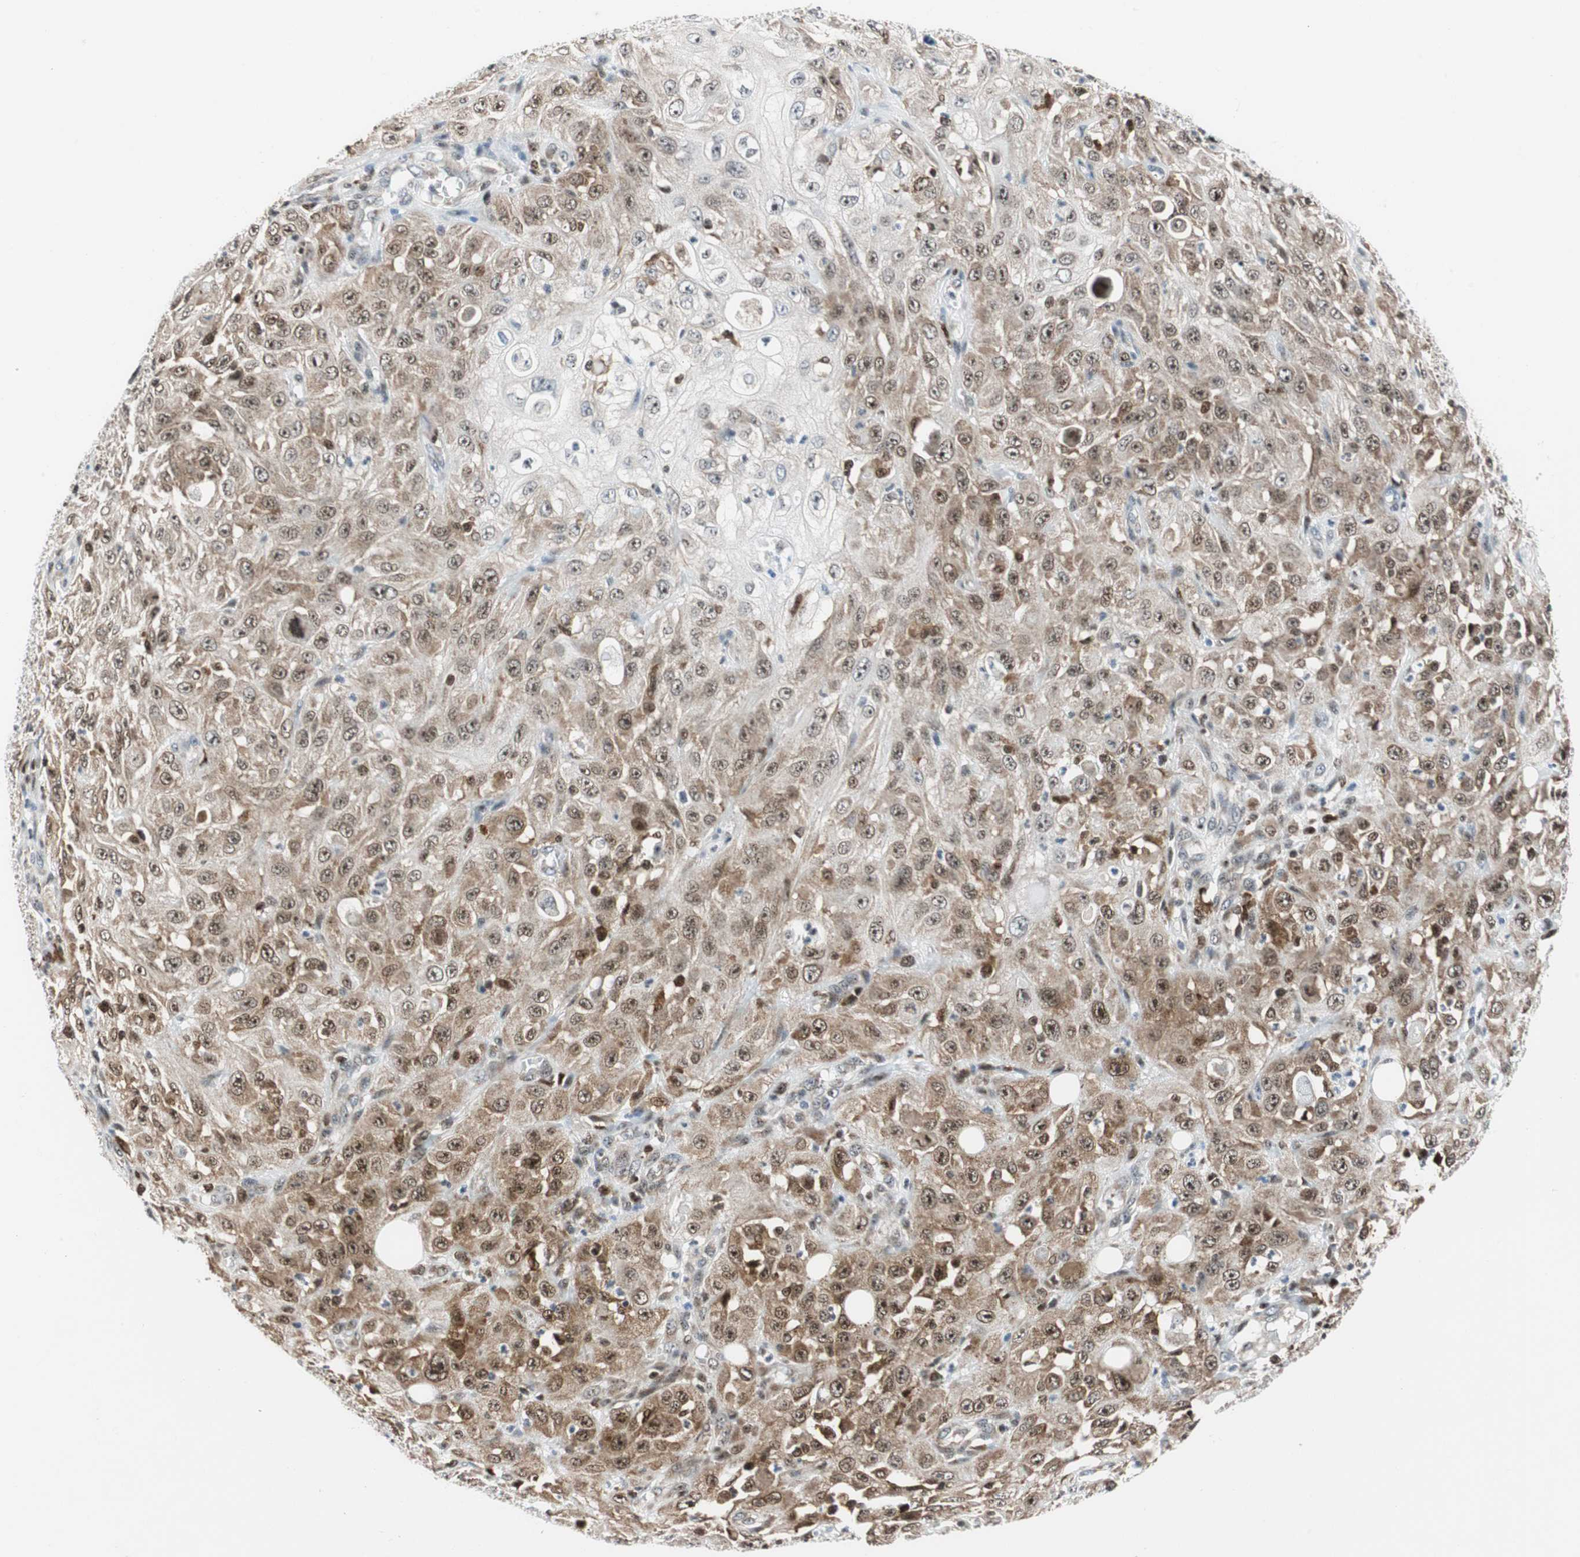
{"staining": {"intensity": "moderate", "quantity": ">75%", "location": "cytoplasmic/membranous,nuclear"}, "tissue": "skin cancer", "cell_type": "Tumor cells", "image_type": "cancer", "snomed": [{"axis": "morphology", "description": "Squamous cell carcinoma, NOS"}, {"axis": "morphology", "description": "Squamous cell carcinoma, metastatic, NOS"}, {"axis": "topography", "description": "Skin"}, {"axis": "topography", "description": "Lymph node"}], "caption": "About >75% of tumor cells in skin cancer reveal moderate cytoplasmic/membranous and nuclear protein expression as visualized by brown immunohistochemical staining.", "gene": "RGS10", "patient": {"sex": "male", "age": 75}}